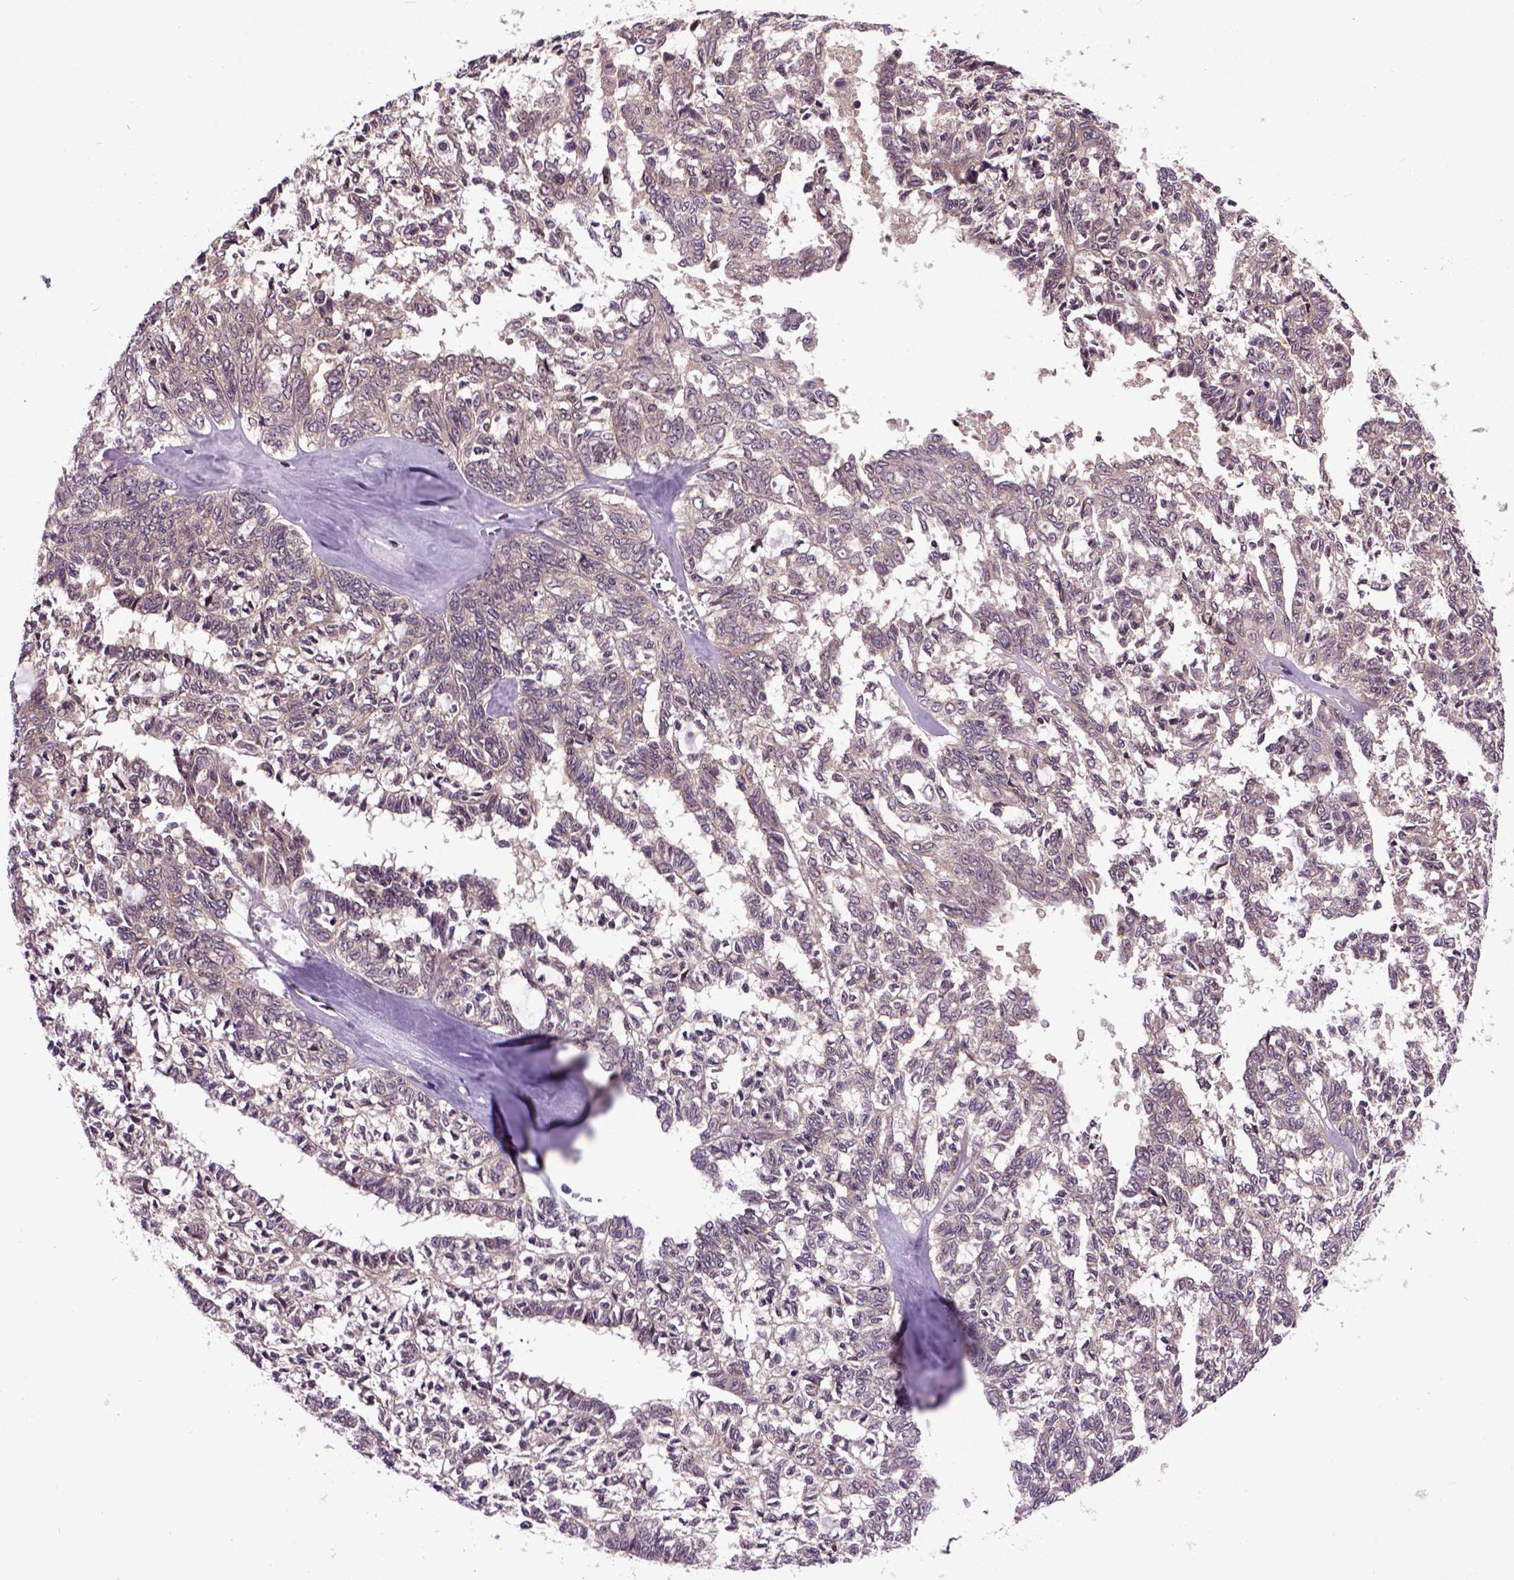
{"staining": {"intensity": "weak", "quantity": ">75%", "location": "cytoplasmic/membranous"}, "tissue": "ovarian cancer", "cell_type": "Tumor cells", "image_type": "cancer", "snomed": [{"axis": "morphology", "description": "Cystadenocarcinoma, serous, NOS"}, {"axis": "topography", "description": "Ovary"}], "caption": "A micrograph of ovarian cancer (serous cystadenocarcinoma) stained for a protein demonstrates weak cytoplasmic/membranous brown staining in tumor cells.", "gene": "WDR48", "patient": {"sex": "female", "age": 71}}